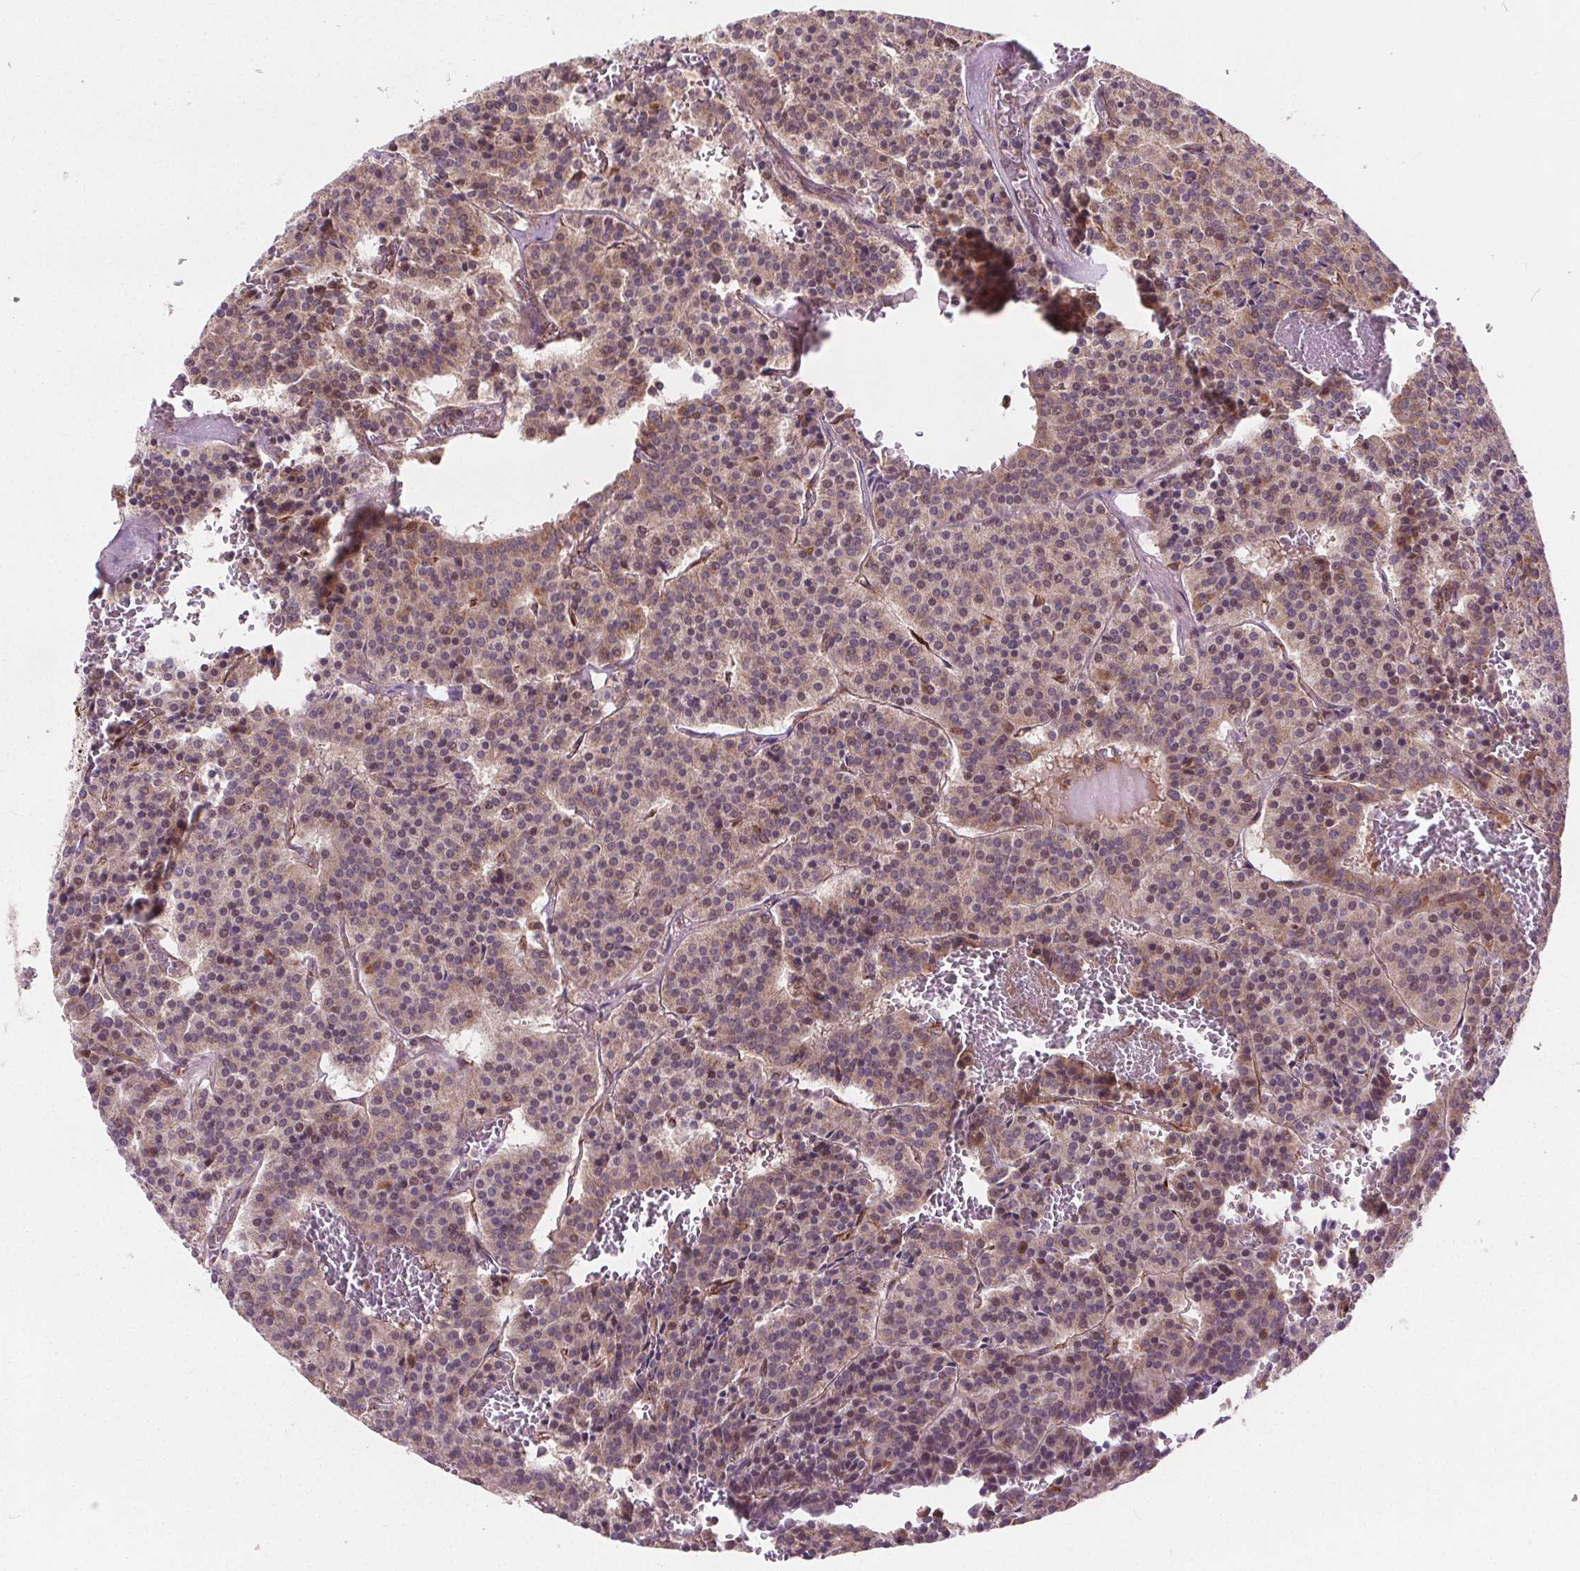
{"staining": {"intensity": "weak", "quantity": ">75%", "location": "cytoplasmic/membranous"}, "tissue": "carcinoid", "cell_type": "Tumor cells", "image_type": "cancer", "snomed": [{"axis": "morphology", "description": "Carcinoid, malignant, NOS"}, {"axis": "topography", "description": "Lung"}], "caption": "DAB (3,3'-diaminobenzidine) immunohistochemical staining of human carcinoid shows weak cytoplasmic/membranous protein expression in approximately >75% of tumor cells.", "gene": "GOLT1B", "patient": {"sex": "male", "age": 70}}